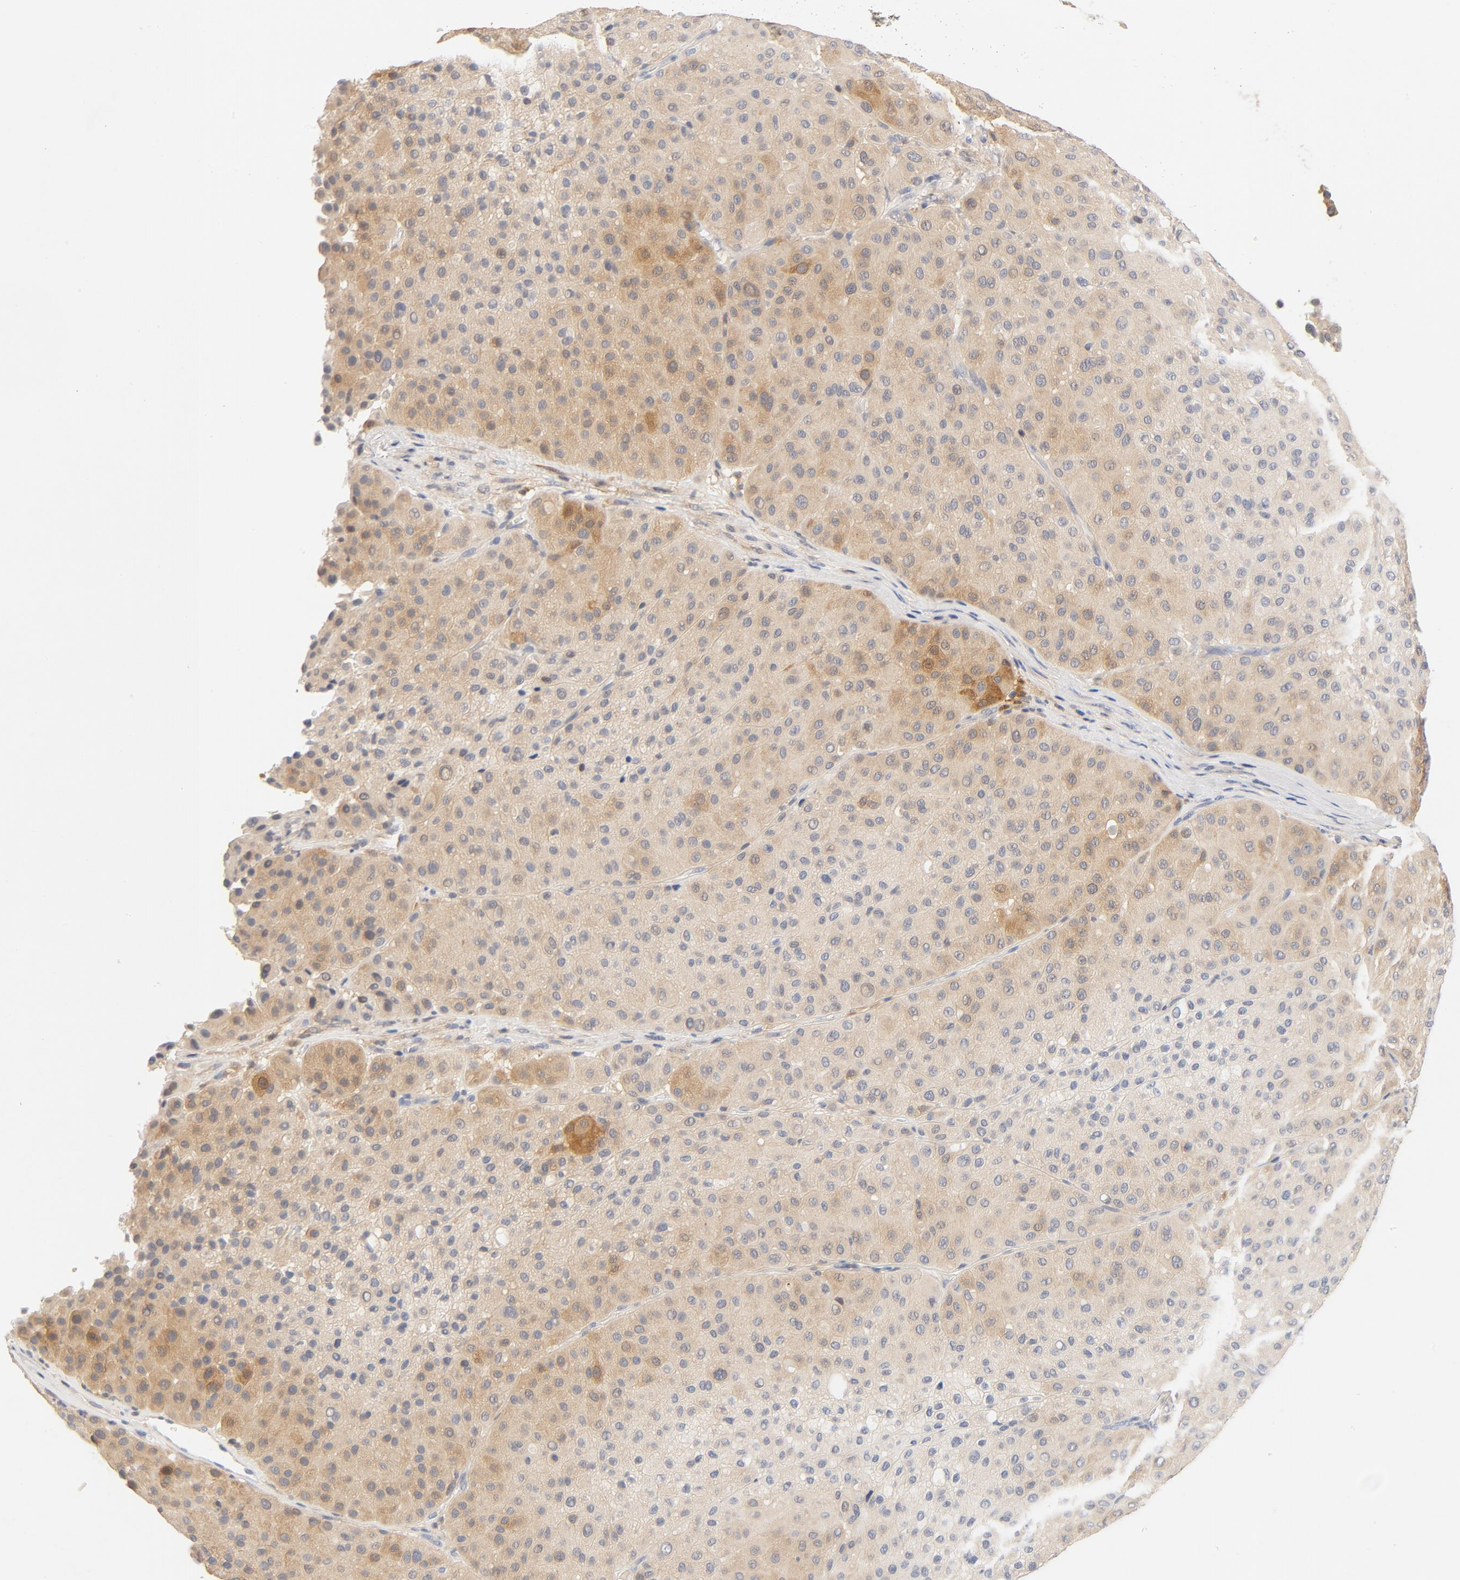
{"staining": {"intensity": "moderate", "quantity": "25%-75%", "location": "cytoplasmic/membranous"}, "tissue": "melanoma", "cell_type": "Tumor cells", "image_type": "cancer", "snomed": [{"axis": "morphology", "description": "Normal tissue, NOS"}, {"axis": "morphology", "description": "Malignant melanoma, Metastatic site"}, {"axis": "topography", "description": "Skin"}], "caption": "Moderate cytoplasmic/membranous positivity is seen in approximately 25%-75% of tumor cells in malignant melanoma (metastatic site).", "gene": "STAT1", "patient": {"sex": "male", "age": 41}}